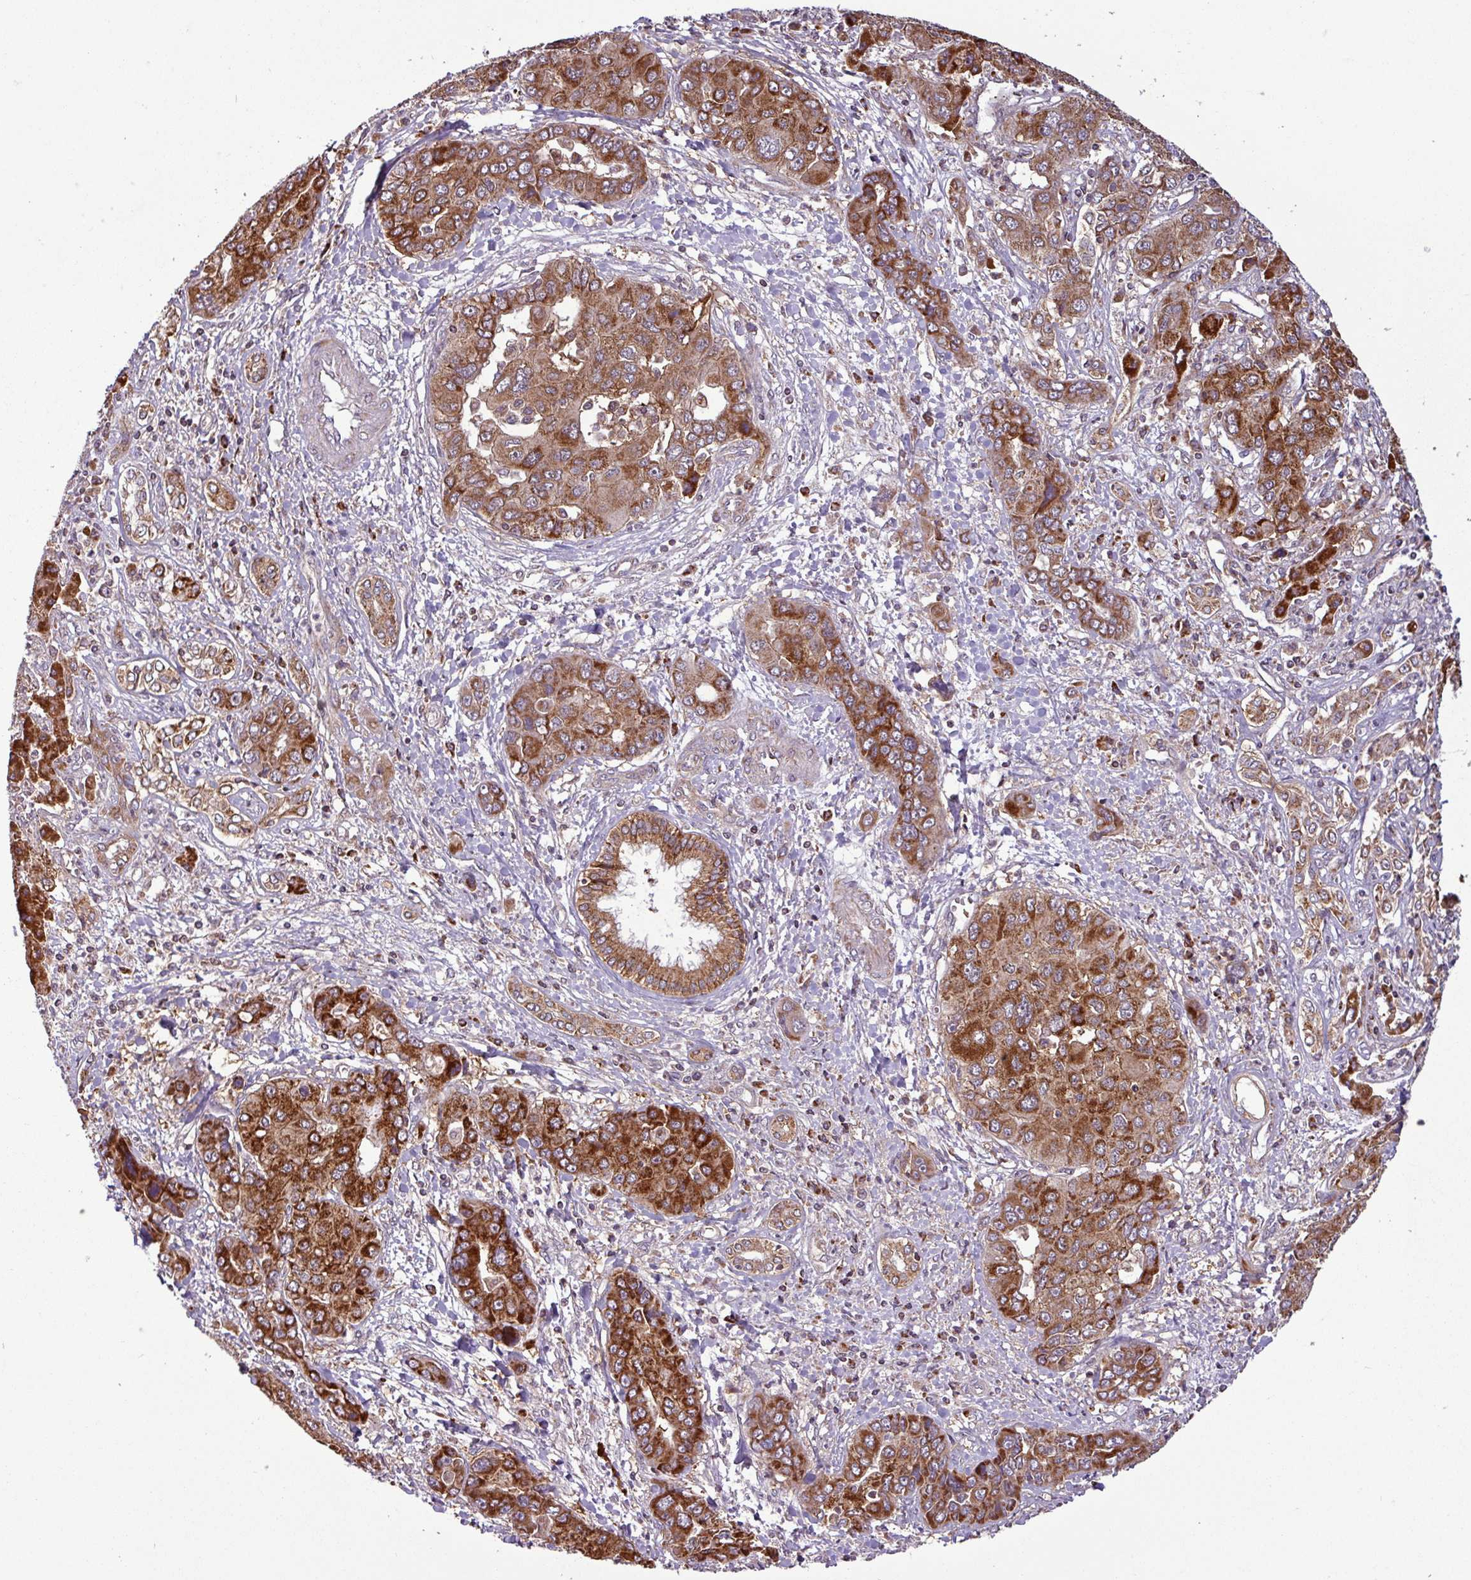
{"staining": {"intensity": "strong", "quantity": ">75%", "location": "cytoplasmic/membranous"}, "tissue": "liver cancer", "cell_type": "Tumor cells", "image_type": "cancer", "snomed": [{"axis": "morphology", "description": "Cholangiocarcinoma"}, {"axis": "topography", "description": "Liver"}], "caption": "Liver cholangiocarcinoma was stained to show a protein in brown. There is high levels of strong cytoplasmic/membranous expression in approximately >75% of tumor cells. (Stains: DAB in brown, nuclei in blue, Microscopy: brightfield microscopy at high magnification).", "gene": "MCTP2", "patient": {"sex": "male", "age": 67}}